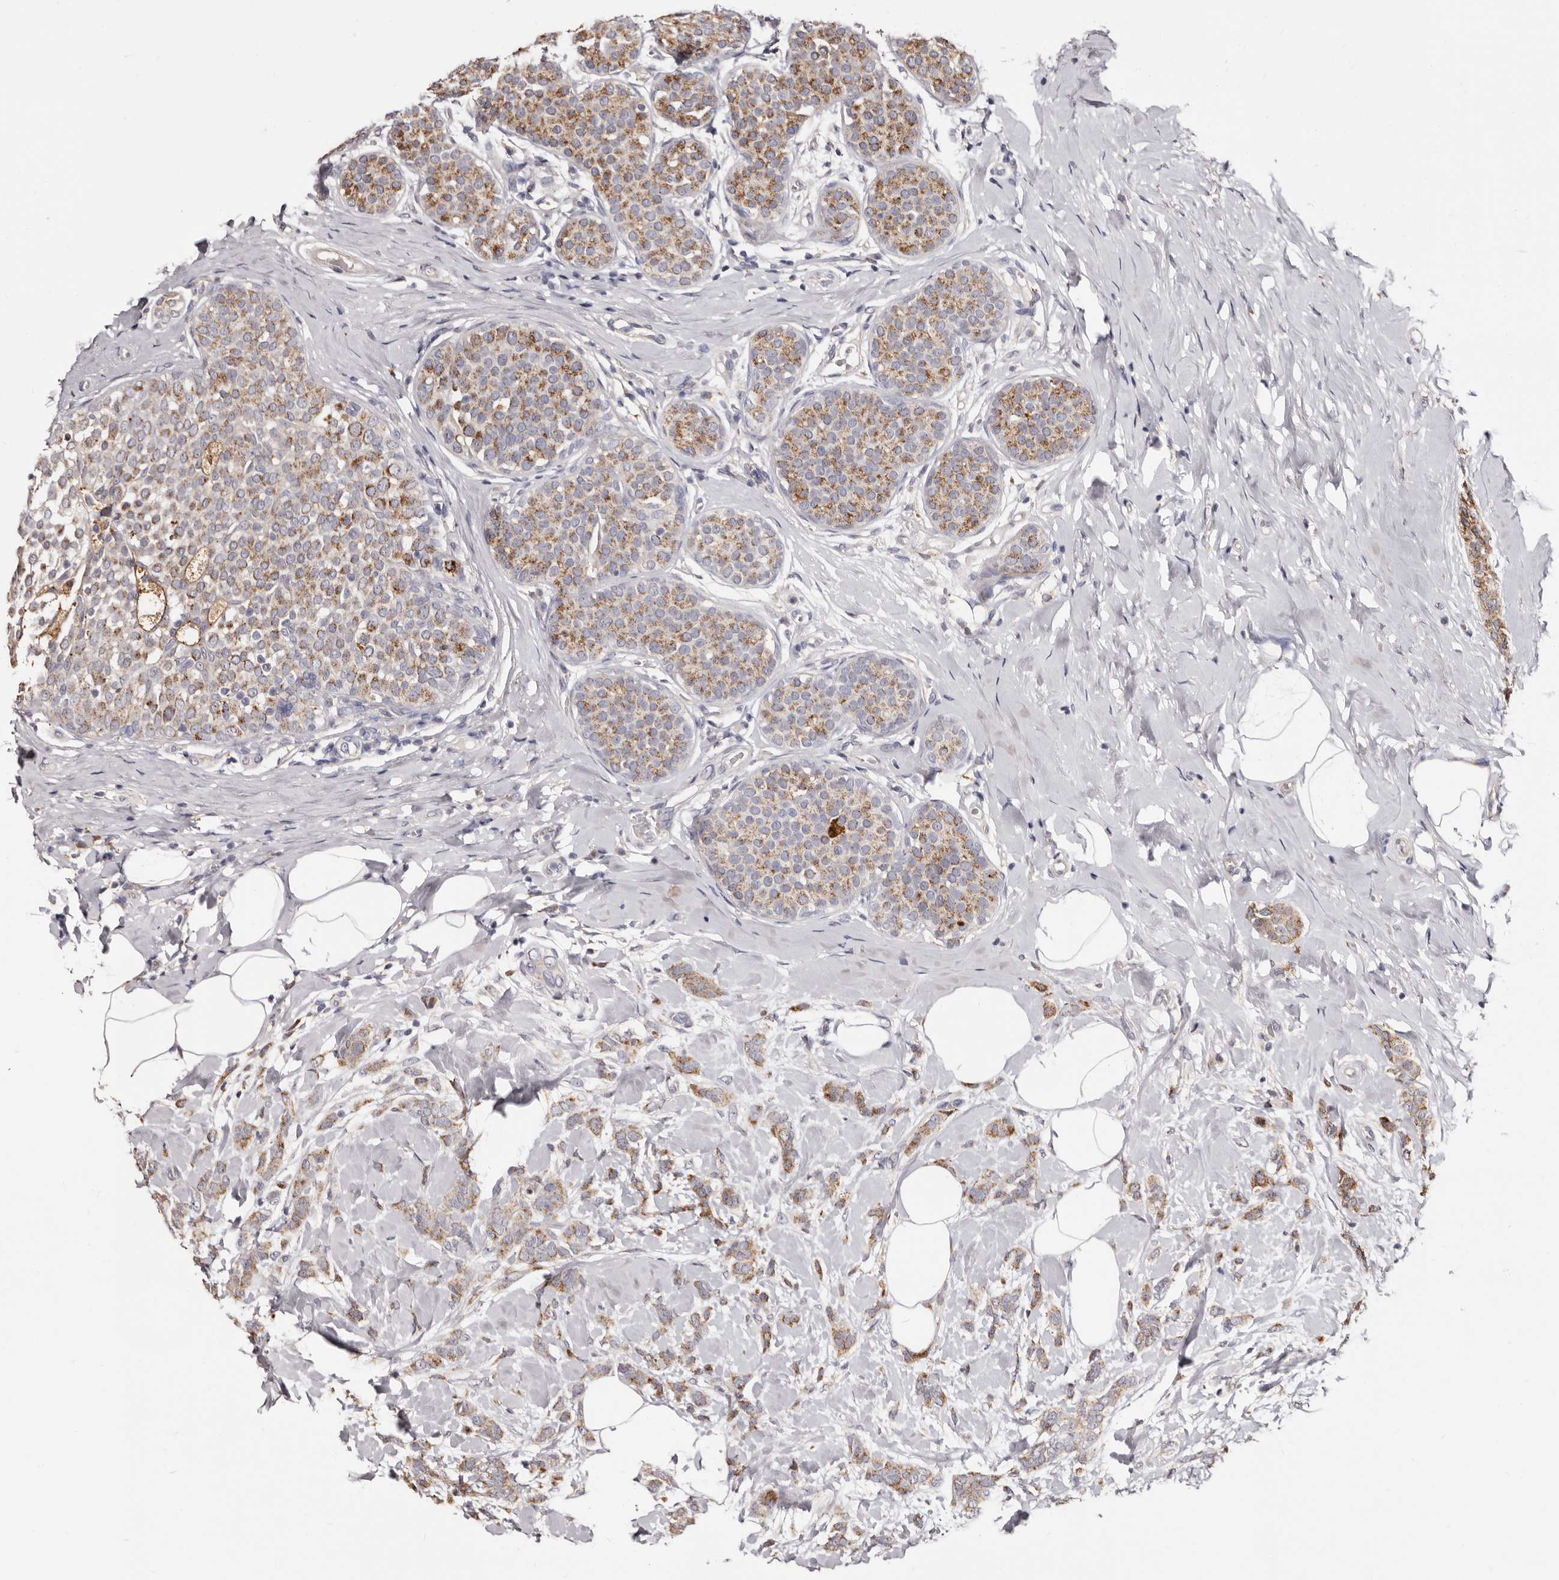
{"staining": {"intensity": "moderate", "quantity": ">75%", "location": "cytoplasmic/membranous"}, "tissue": "breast cancer", "cell_type": "Tumor cells", "image_type": "cancer", "snomed": [{"axis": "morphology", "description": "Lobular carcinoma, in situ"}, {"axis": "morphology", "description": "Lobular carcinoma"}, {"axis": "topography", "description": "Breast"}], "caption": "Immunohistochemical staining of breast lobular carcinoma in situ exhibits medium levels of moderate cytoplasmic/membranous expression in about >75% of tumor cells.", "gene": "PTAFR", "patient": {"sex": "female", "age": 41}}